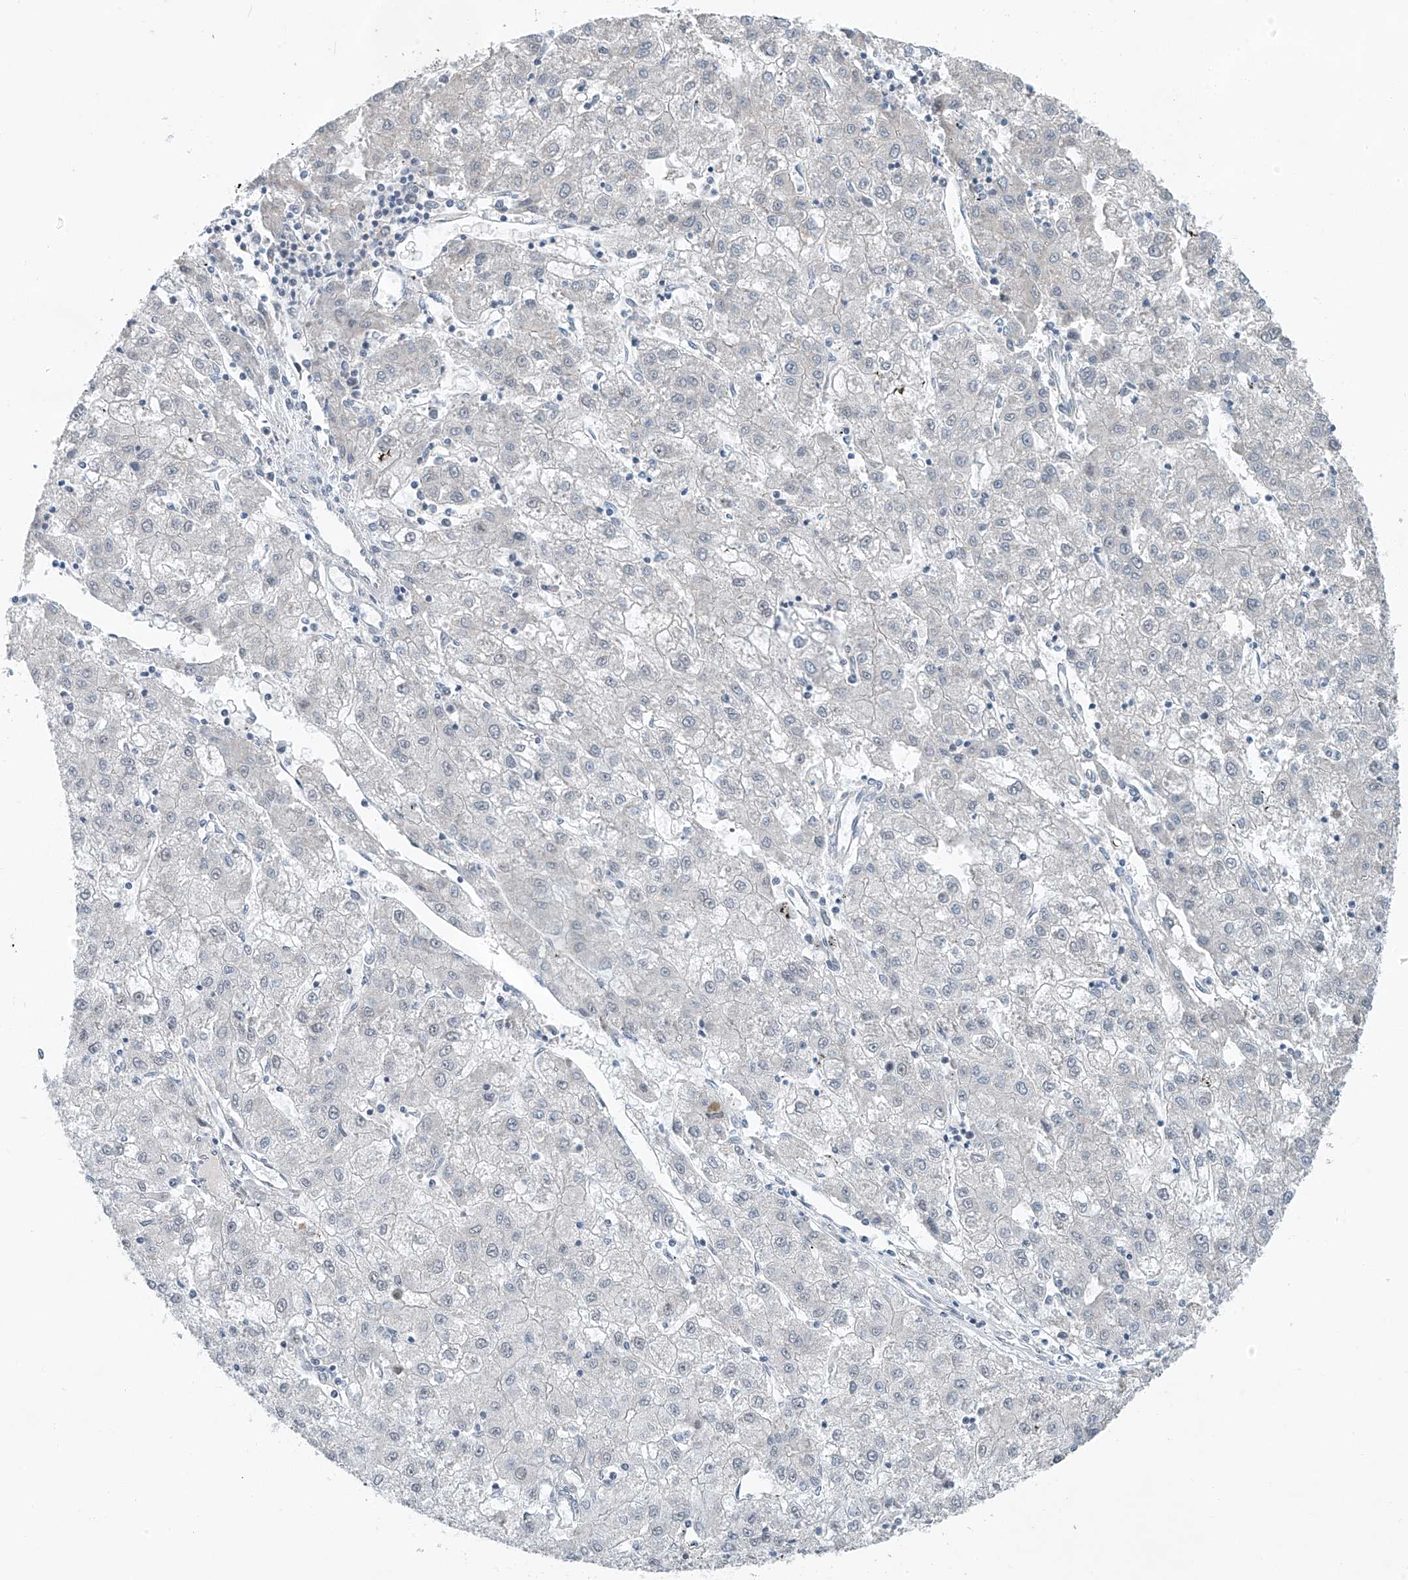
{"staining": {"intensity": "negative", "quantity": "none", "location": "none"}, "tissue": "liver cancer", "cell_type": "Tumor cells", "image_type": "cancer", "snomed": [{"axis": "morphology", "description": "Carcinoma, Hepatocellular, NOS"}, {"axis": "topography", "description": "Liver"}], "caption": "Tumor cells are negative for brown protein staining in liver cancer. (DAB (3,3'-diaminobenzidine) IHC with hematoxylin counter stain).", "gene": "TAF8", "patient": {"sex": "male", "age": 72}}